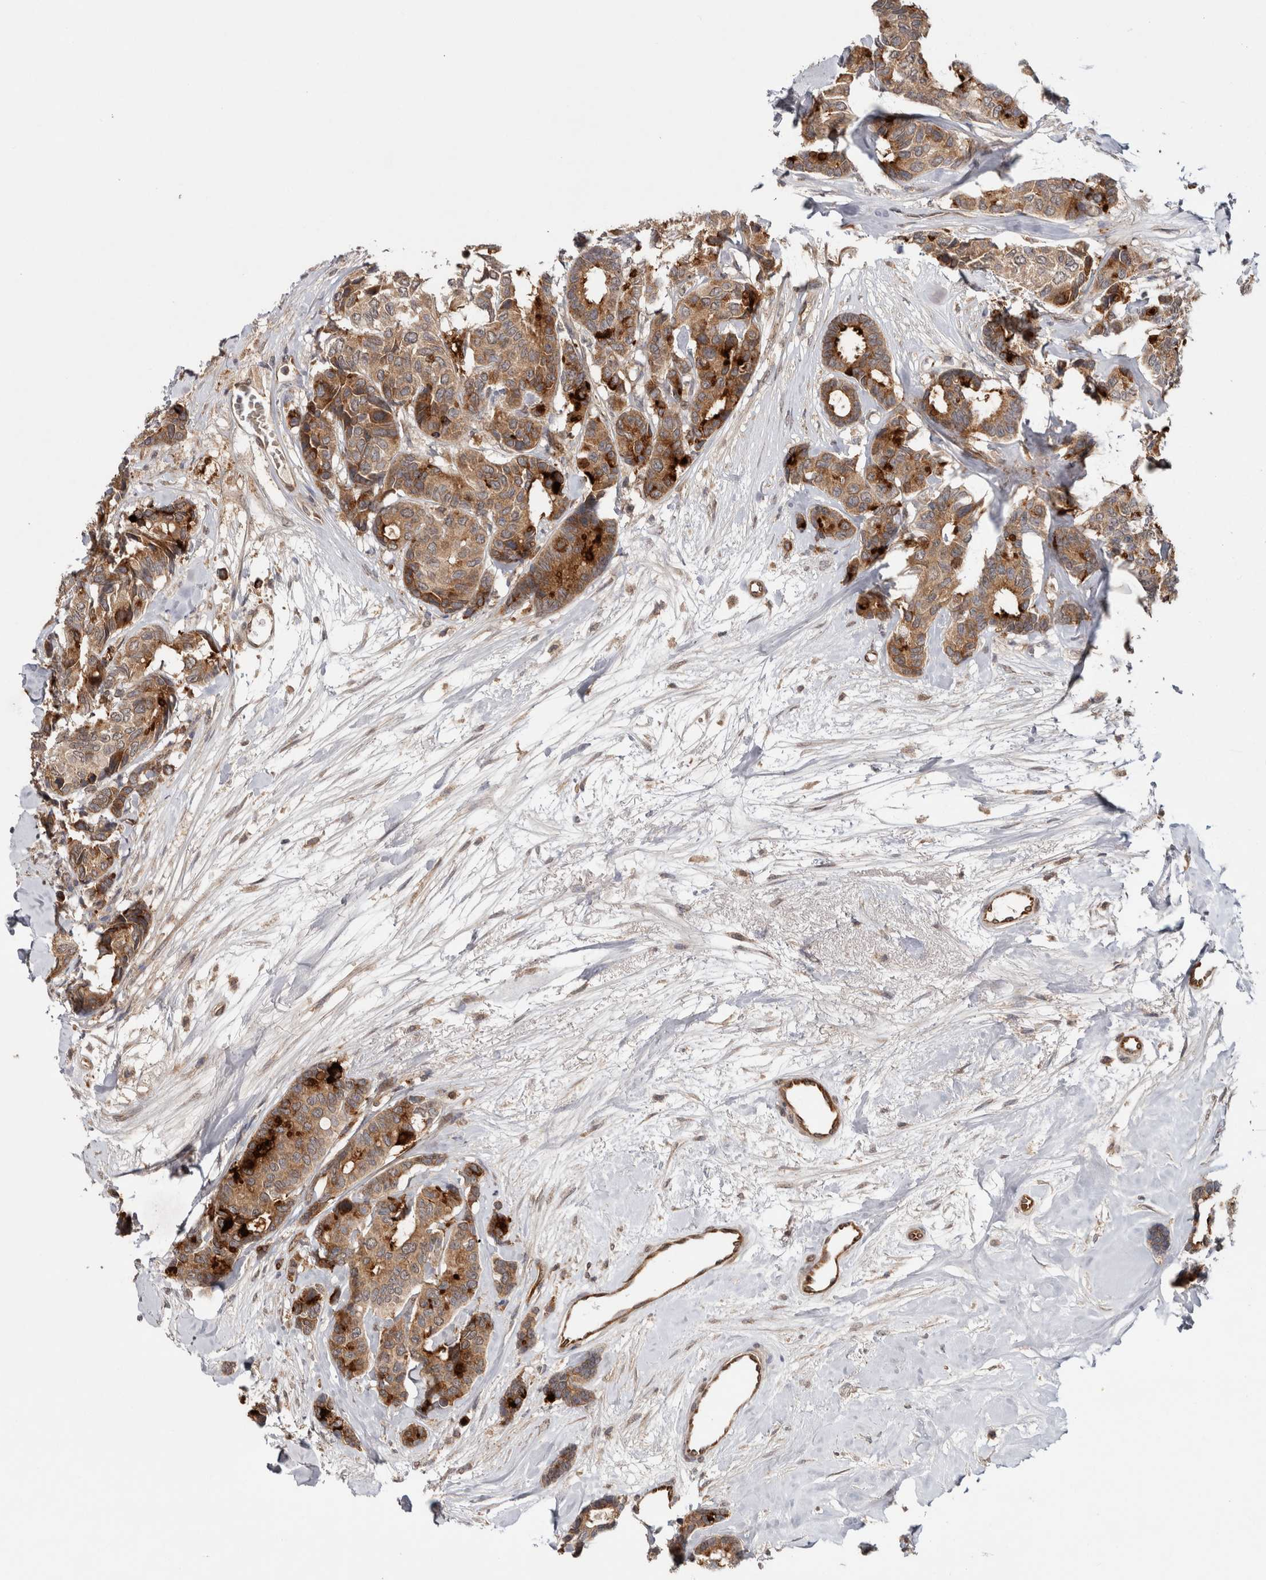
{"staining": {"intensity": "moderate", "quantity": ">75%", "location": "cytoplasmic/membranous"}, "tissue": "breast cancer", "cell_type": "Tumor cells", "image_type": "cancer", "snomed": [{"axis": "morphology", "description": "Duct carcinoma"}, {"axis": "topography", "description": "Breast"}], "caption": "Breast infiltrating ductal carcinoma stained for a protein shows moderate cytoplasmic/membranous positivity in tumor cells. Using DAB (3,3'-diaminobenzidine) (brown) and hematoxylin (blue) stains, captured at high magnification using brightfield microscopy.", "gene": "HMOX2", "patient": {"sex": "female", "age": 87}}